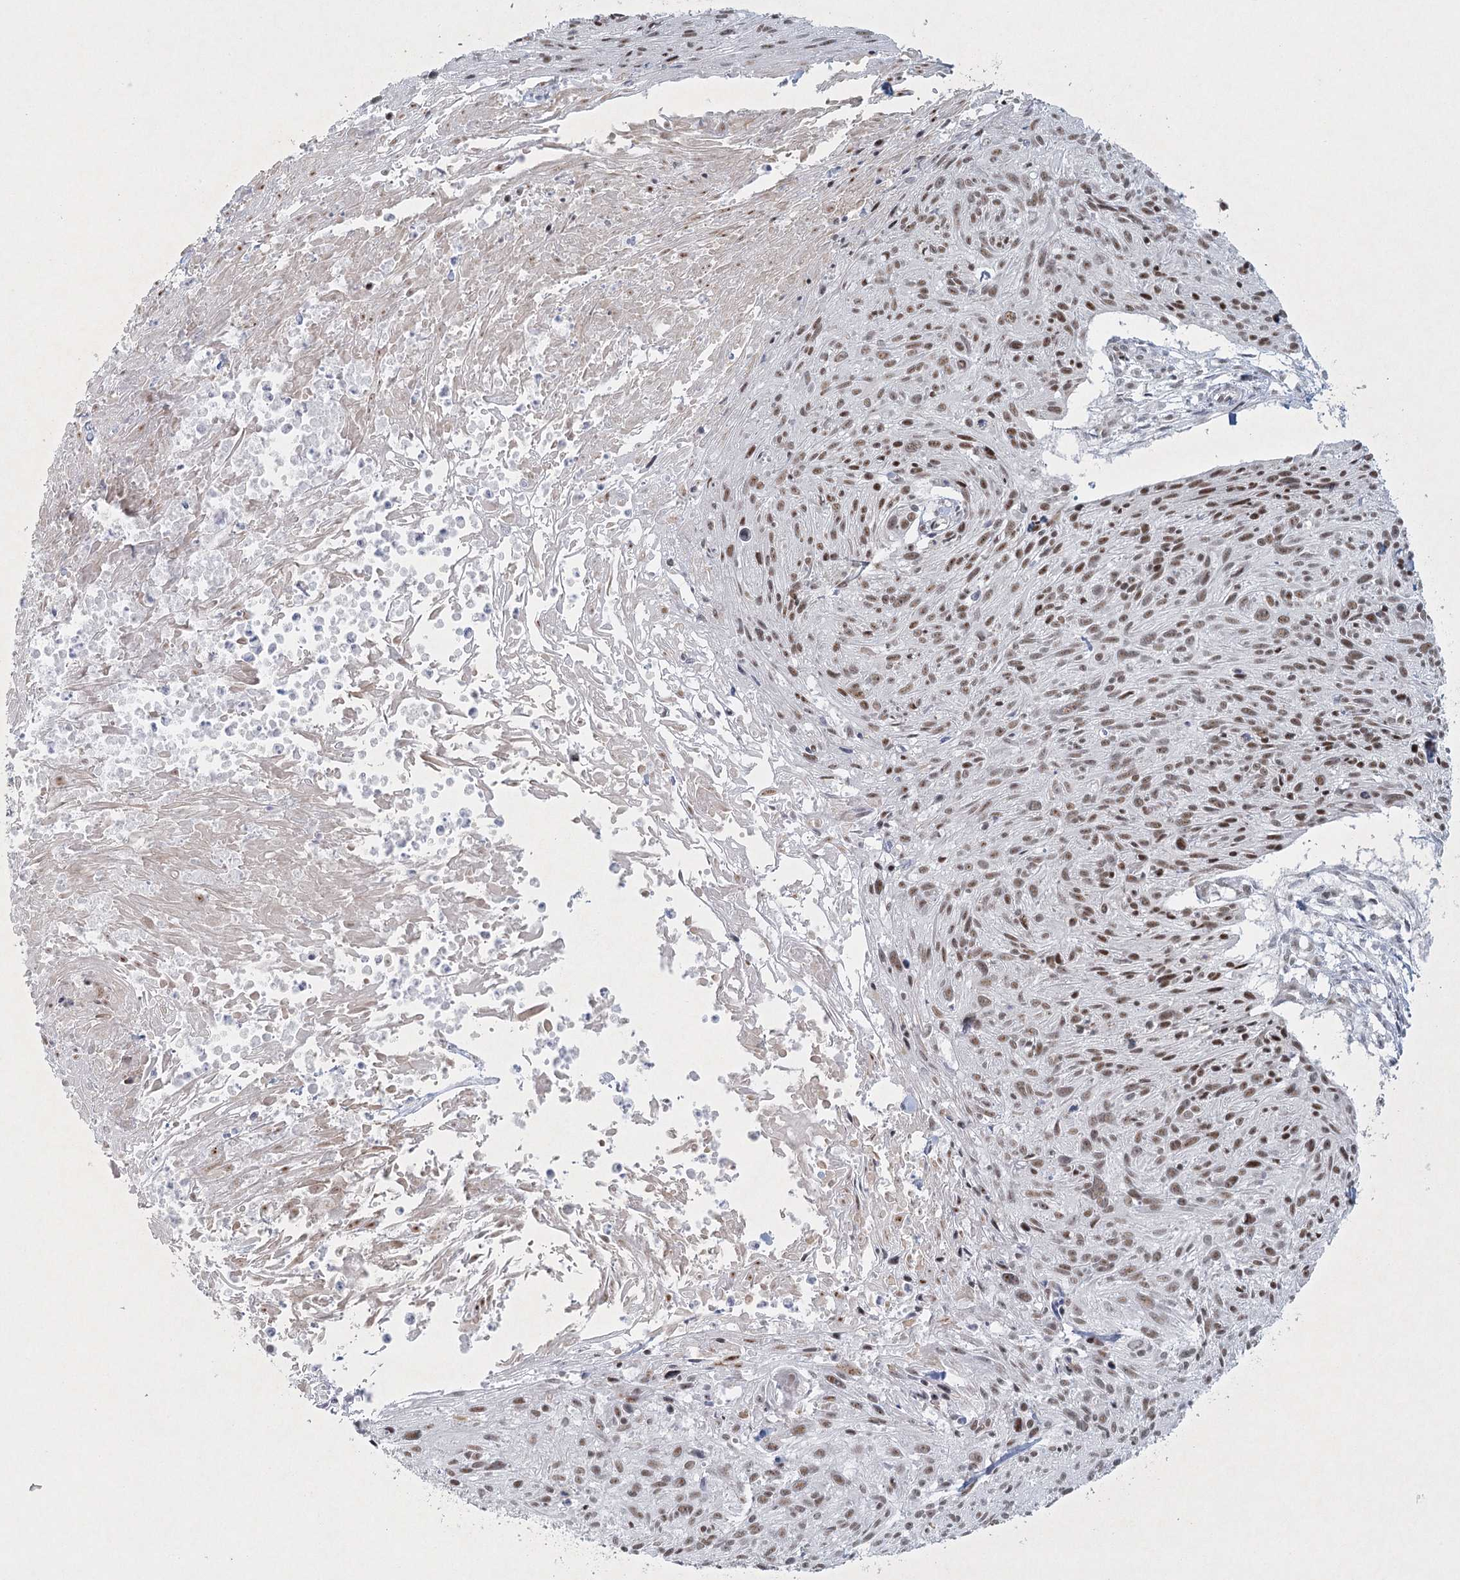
{"staining": {"intensity": "moderate", "quantity": ">75%", "location": "nuclear"}, "tissue": "cervical cancer", "cell_type": "Tumor cells", "image_type": "cancer", "snomed": [{"axis": "morphology", "description": "Squamous cell carcinoma, NOS"}, {"axis": "topography", "description": "Cervix"}], "caption": "Protein staining by immunohistochemistry shows moderate nuclear staining in about >75% of tumor cells in cervical cancer (squamous cell carcinoma). The staining was performed using DAB to visualize the protein expression in brown, while the nuclei were stained in blue with hematoxylin (Magnification: 20x).", "gene": "U2SURP", "patient": {"sex": "female", "age": 51}}